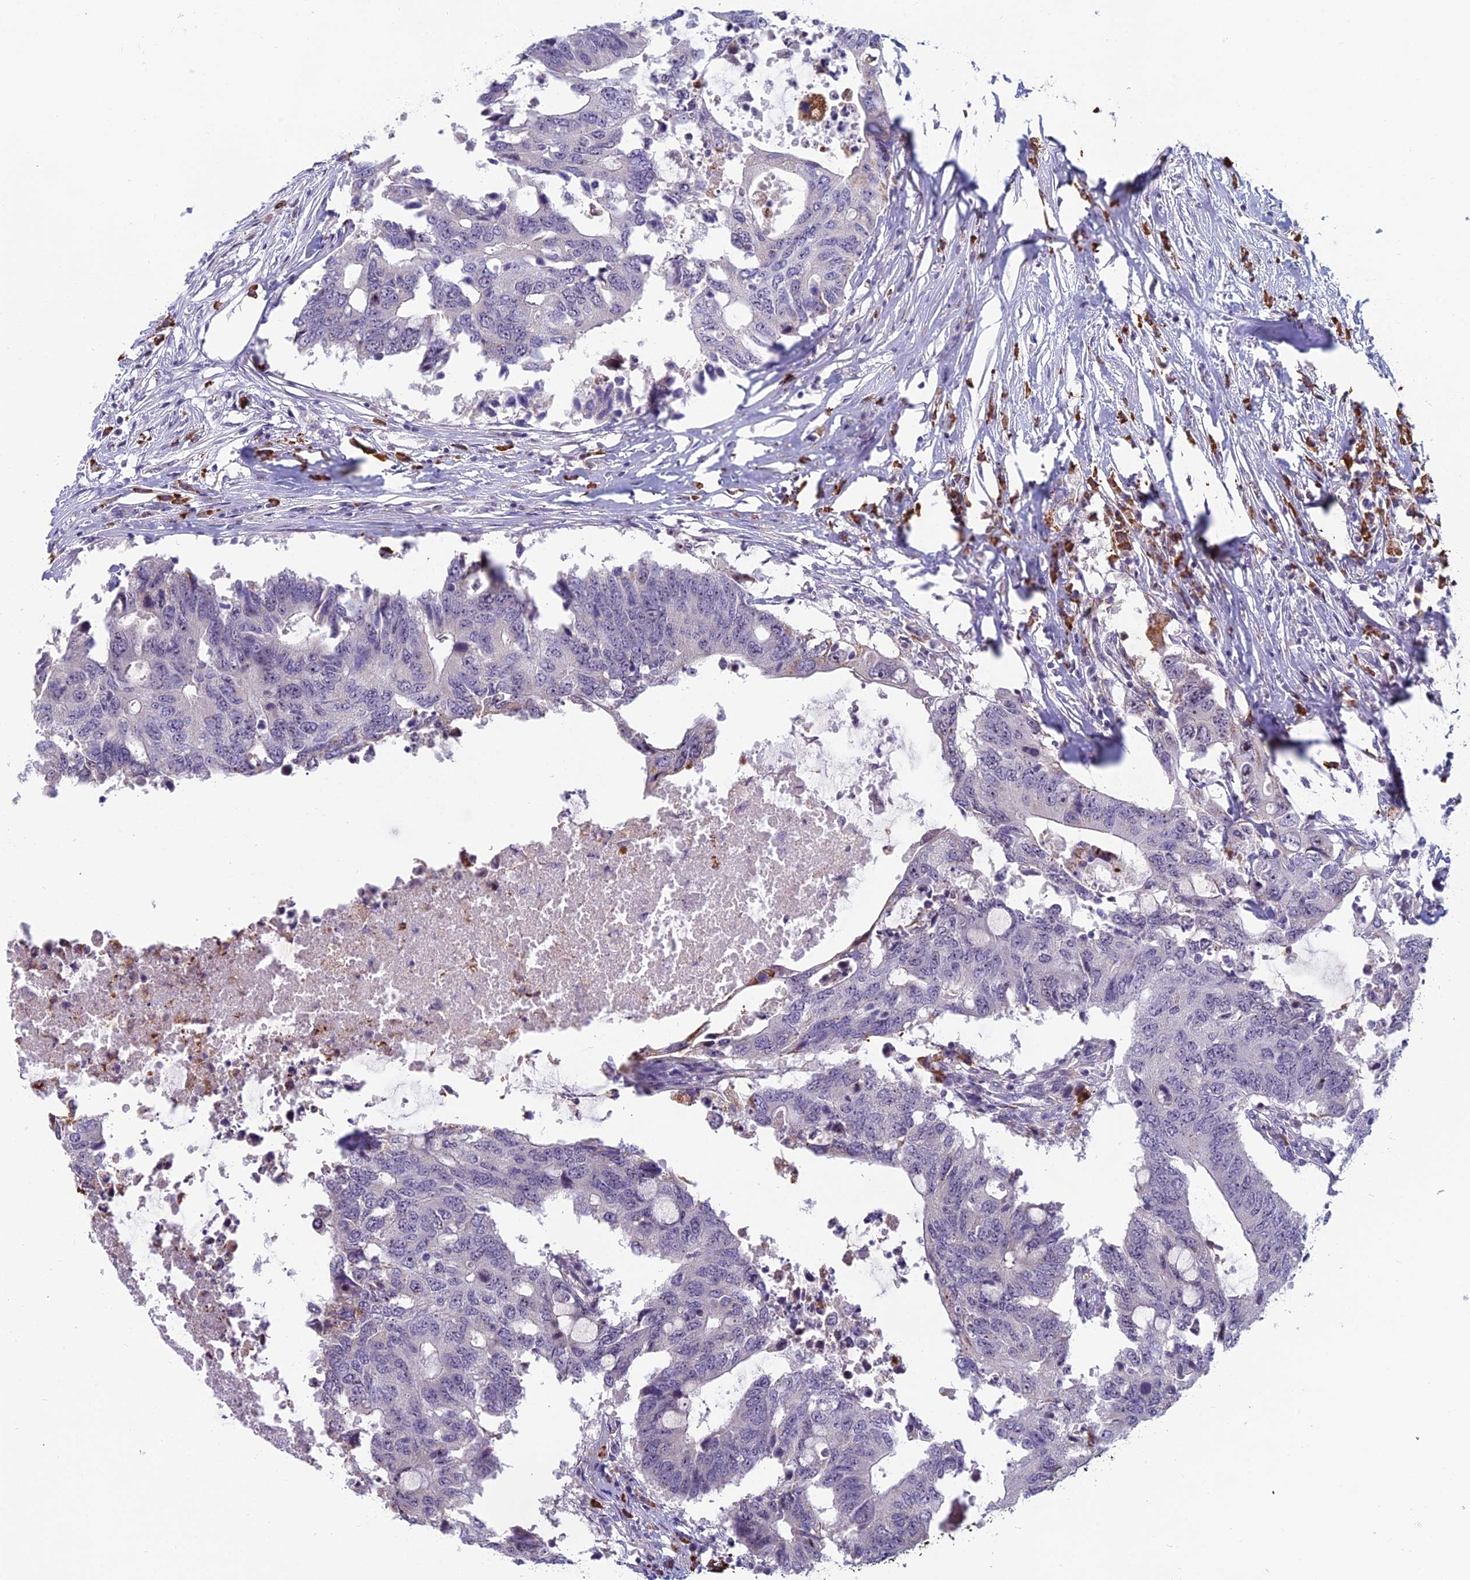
{"staining": {"intensity": "negative", "quantity": "none", "location": "none"}, "tissue": "colorectal cancer", "cell_type": "Tumor cells", "image_type": "cancer", "snomed": [{"axis": "morphology", "description": "Adenocarcinoma, NOS"}, {"axis": "topography", "description": "Colon"}], "caption": "The immunohistochemistry (IHC) image has no significant staining in tumor cells of colorectal cancer (adenocarcinoma) tissue.", "gene": "NOC2L", "patient": {"sex": "male", "age": 71}}